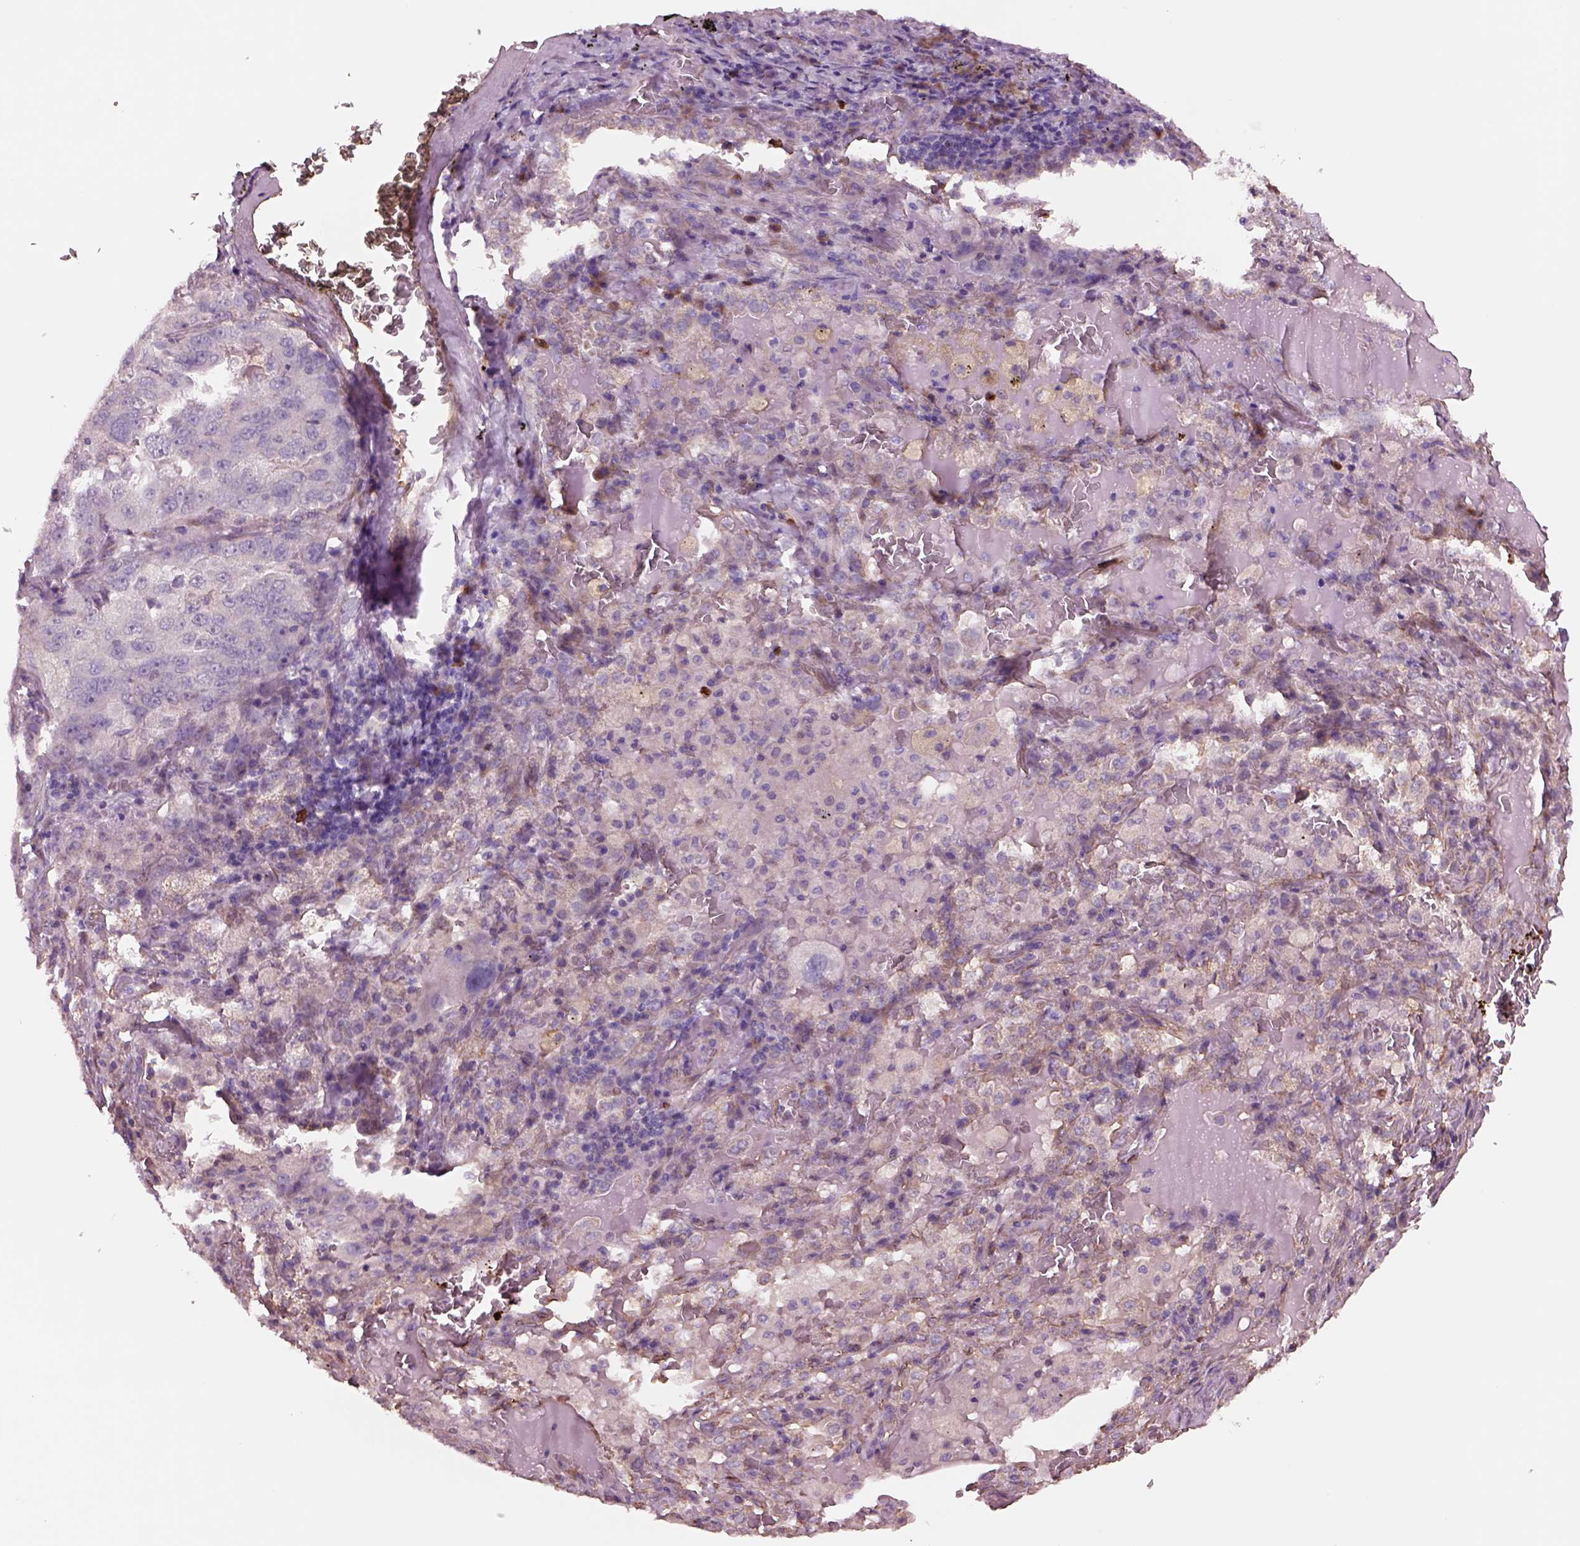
{"staining": {"intensity": "negative", "quantity": "none", "location": "none"}, "tissue": "lung cancer", "cell_type": "Tumor cells", "image_type": "cancer", "snomed": [{"axis": "morphology", "description": "Adenocarcinoma, NOS"}, {"axis": "topography", "description": "Lung"}], "caption": "Immunohistochemistry (IHC) of human adenocarcinoma (lung) displays no expression in tumor cells.", "gene": "HTR1B", "patient": {"sex": "female", "age": 61}}